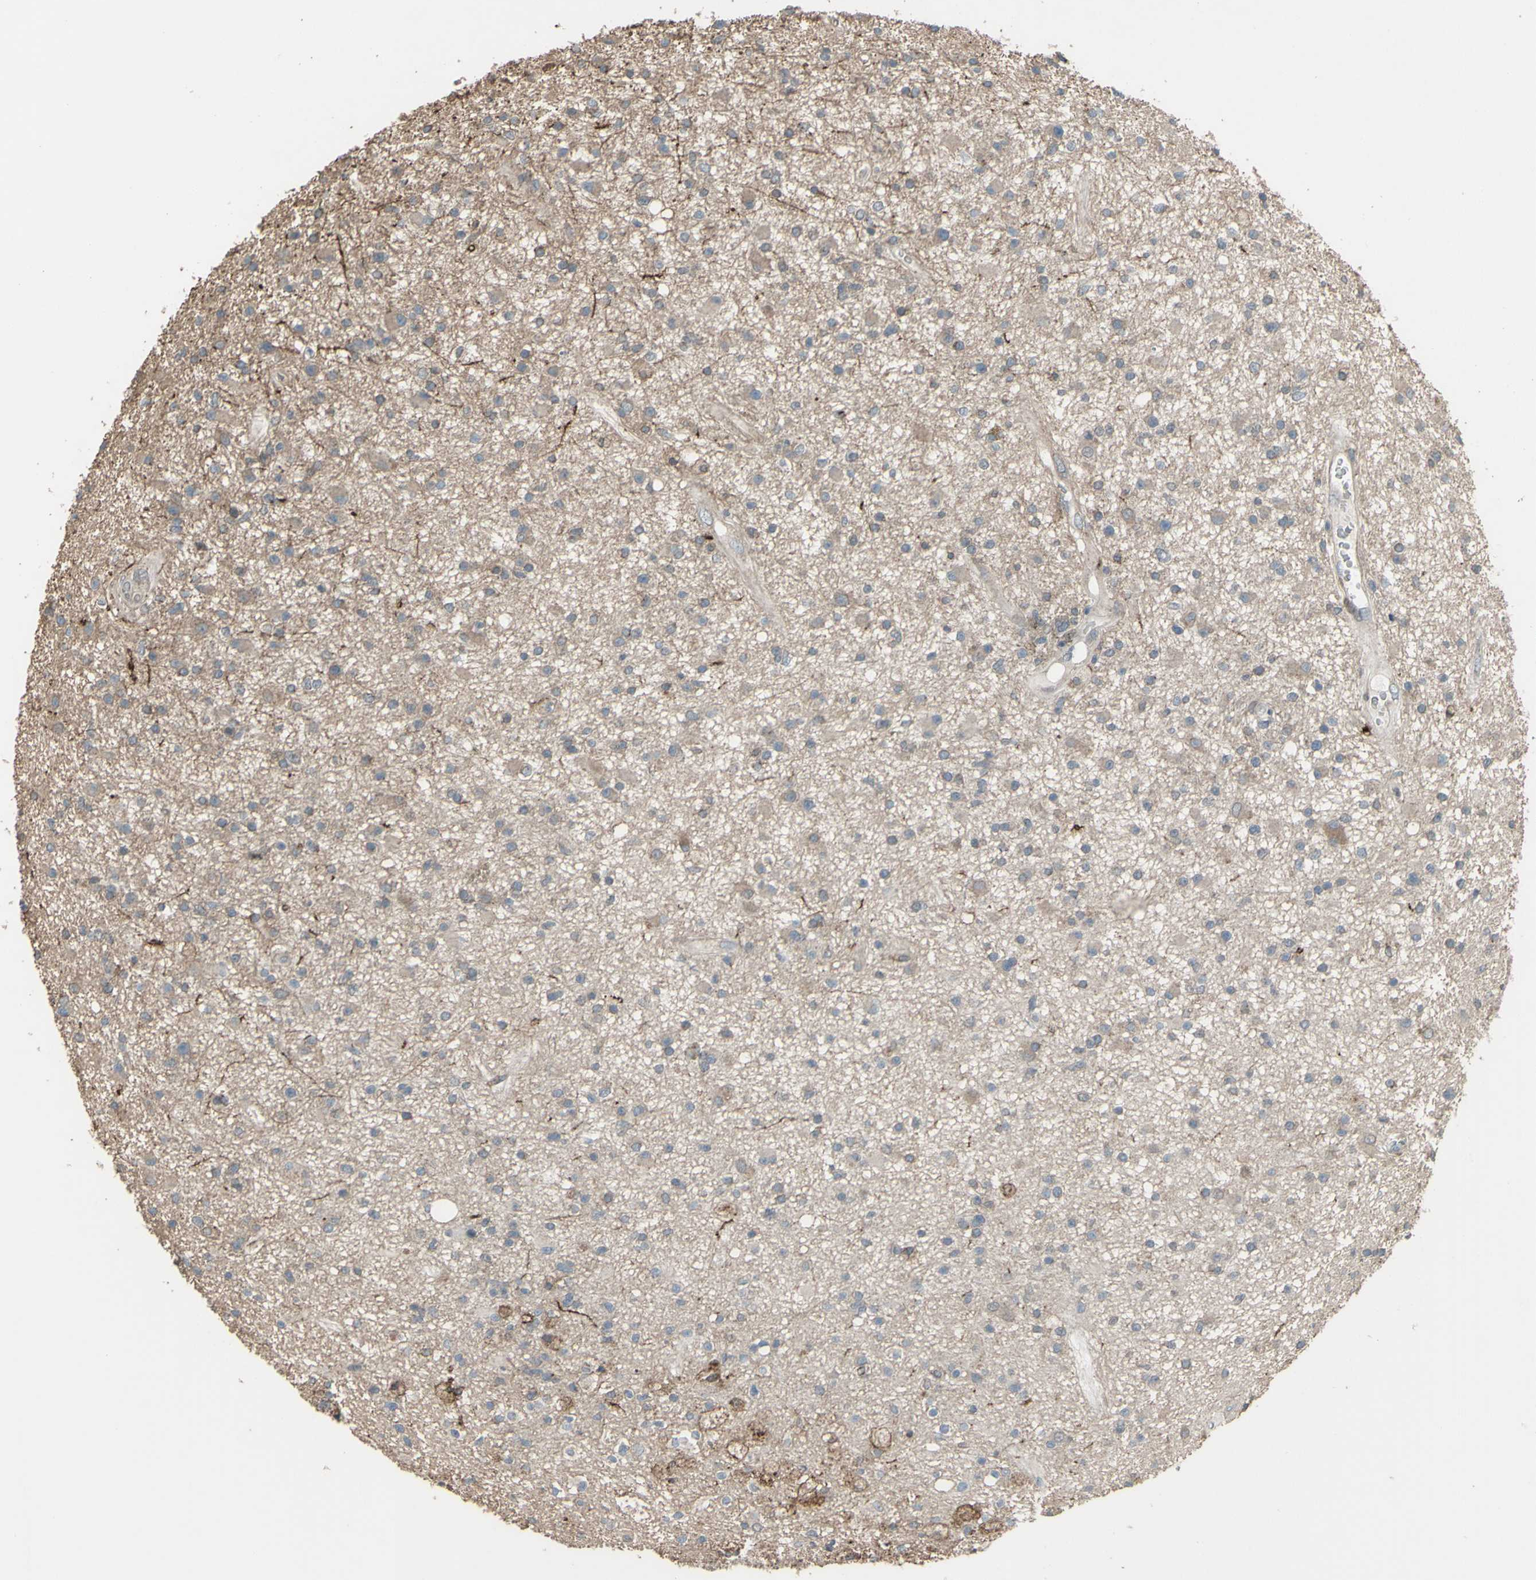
{"staining": {"intensity": "weak", "quantity": "<25%", "location": "cytoplasmic/membranous"}, "tissue": "glioma", "cell_type": "Tumor cells", "image_type": "cancer", "snomed": [{"axis": "morphology", "description": "Glioma, malignant, High grade"}, {"axis": "topography", "description": "Brain"}], "caption": "IHC of human glioma reveals no staining in tumor cells.", "gene": "SMO", "patient": {"sex": "male", "age": 33}}